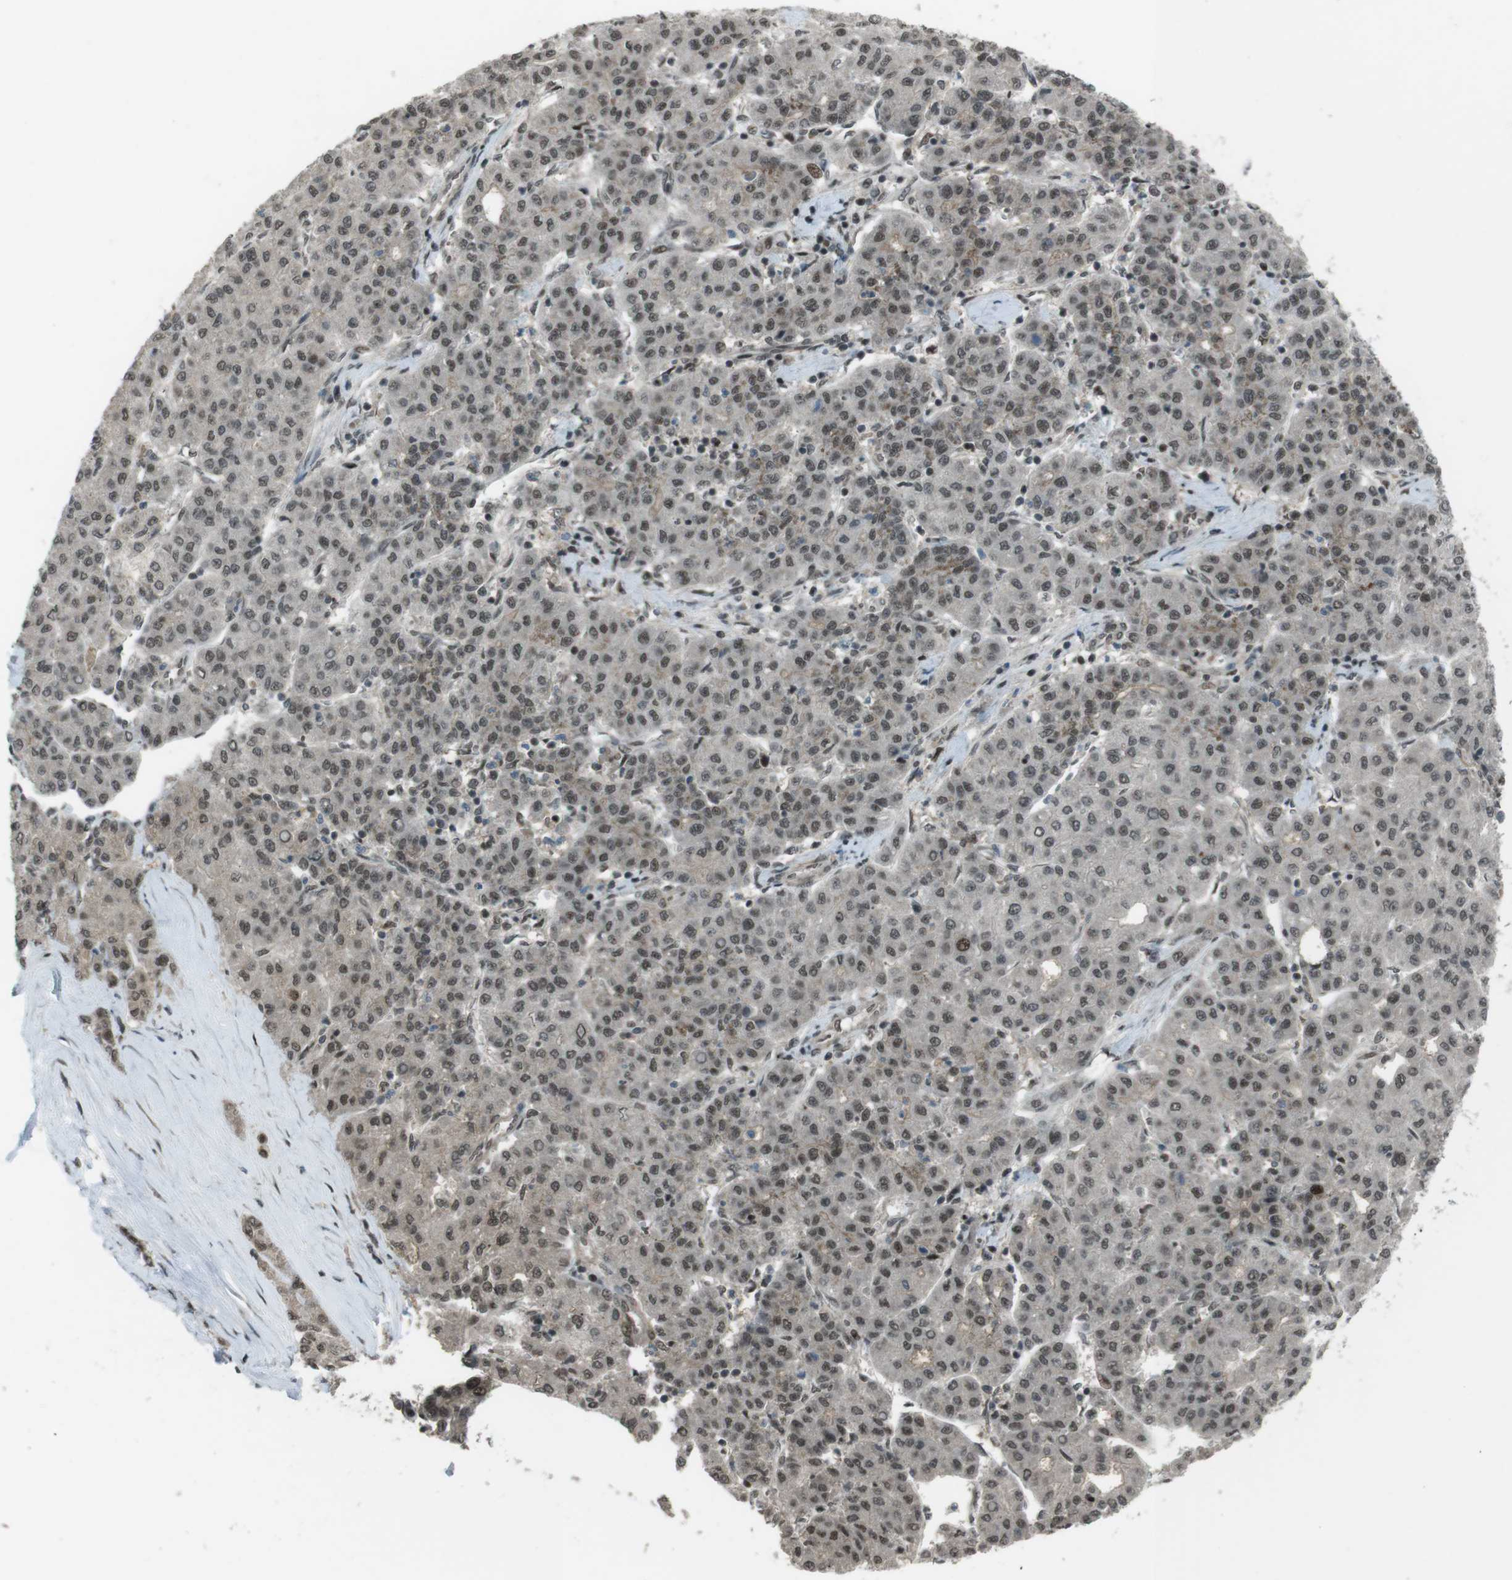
{"staining": {"intensity": "moderate", "quantity": "<25%", "location": "cytoplasmic/membranous,nuclear"}, "tissue": "liver cancer", "cell_type": "Tumor cells", "image_type": "cancer", "snomed": [{"axis": "morphology", "description": "Carcinoma, Hepatocellular, NOS"}, {"axis": "topography", "description": "Liver"}], "caption": "This is a histology image of immunohistochemistry staining of liver hepatocellular carcinoma, which shows moderate staining in the cytoplasmic/membranous and nuclear of tumor cells.", "gene": "SLITRK5", "patient": {"sex": "male", "age": 65}}